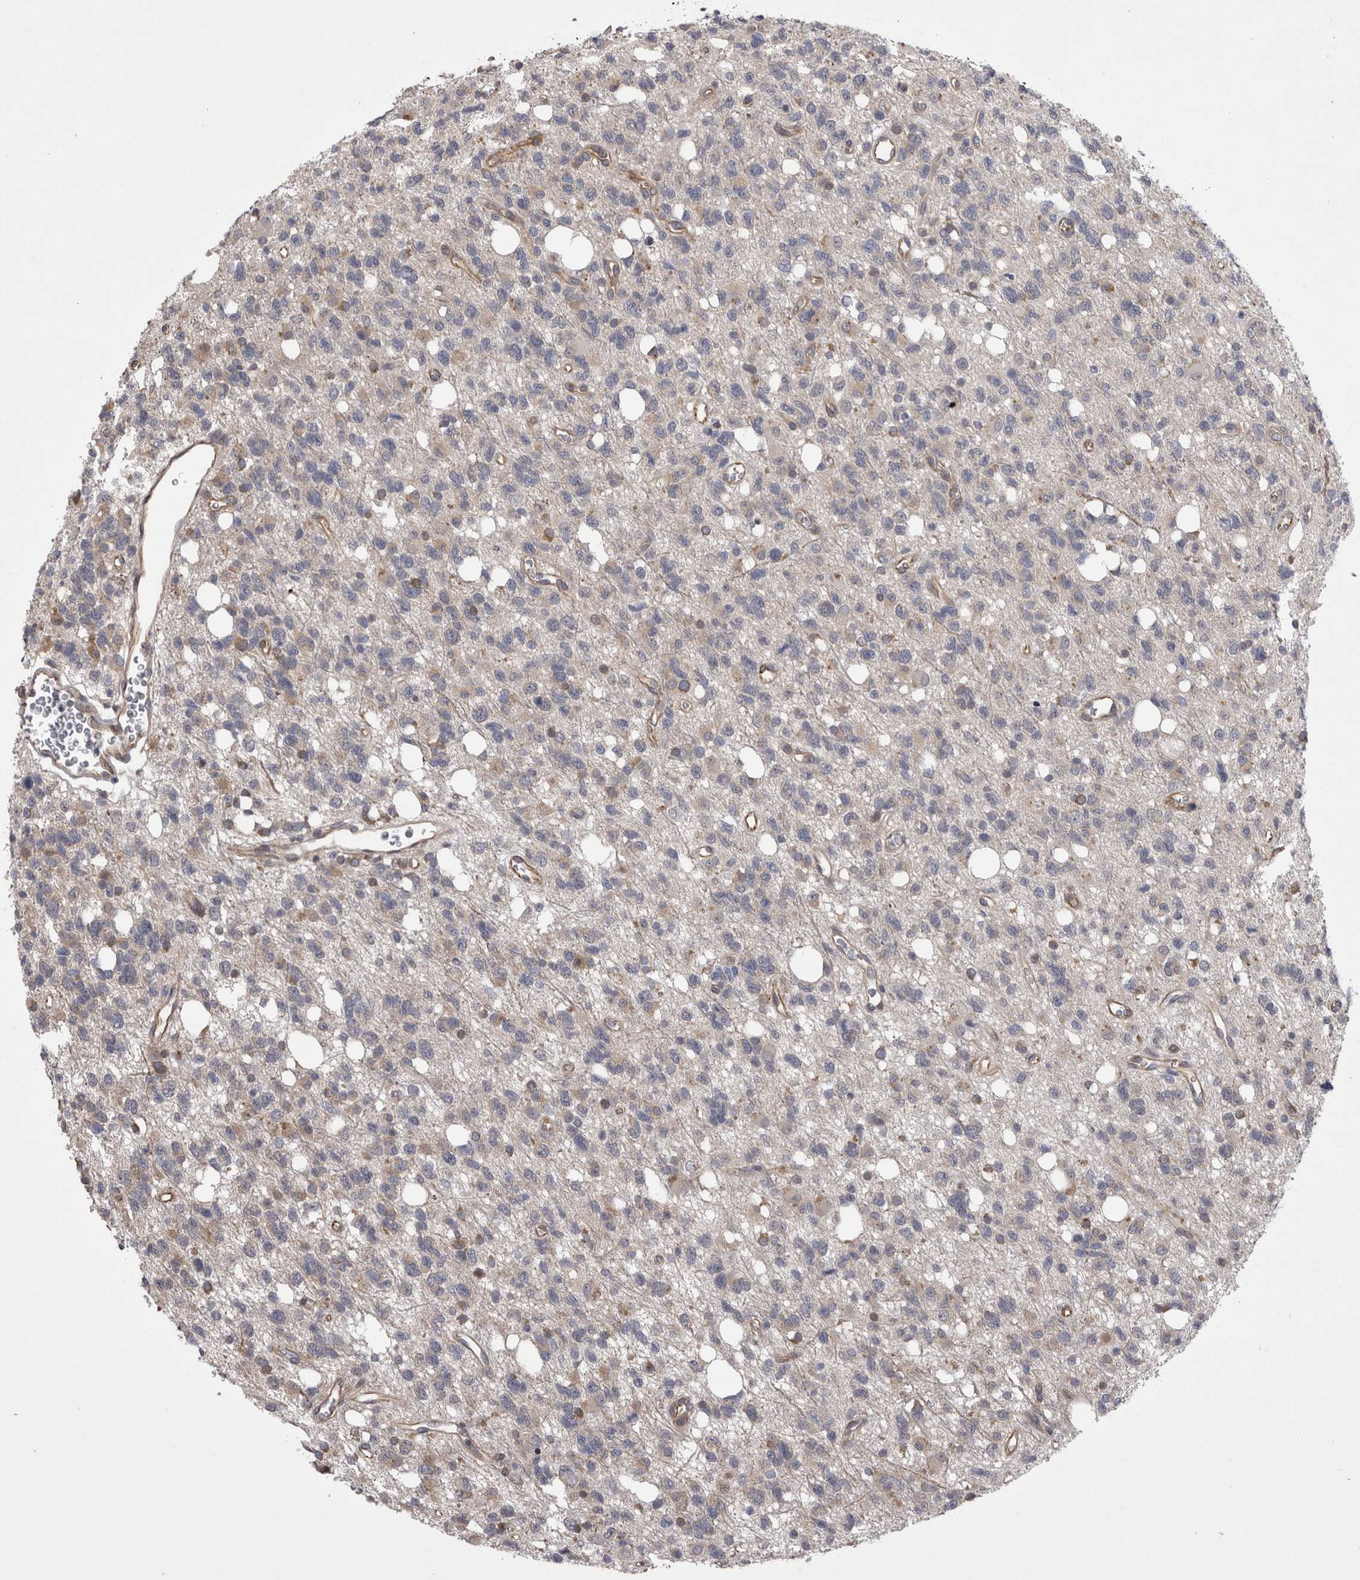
{"staining": {"intensity": "negative", "quantity": "none", "location": "none"}, "tissue": "glioma", "cell_type": "Tumor cells", "image_type": "cancer", "snomed": [{"axis": "morphology", "description": "Glioma, malignant, High grade"}, {"axis": "topography", "description": "Brain"}], "caption": "Human malignant high-grade glioma stained for a protein using IHC exhibits no expression in tumor cells.", "gene": "NENF", "patient": {"sex": "female", "age": 62}}